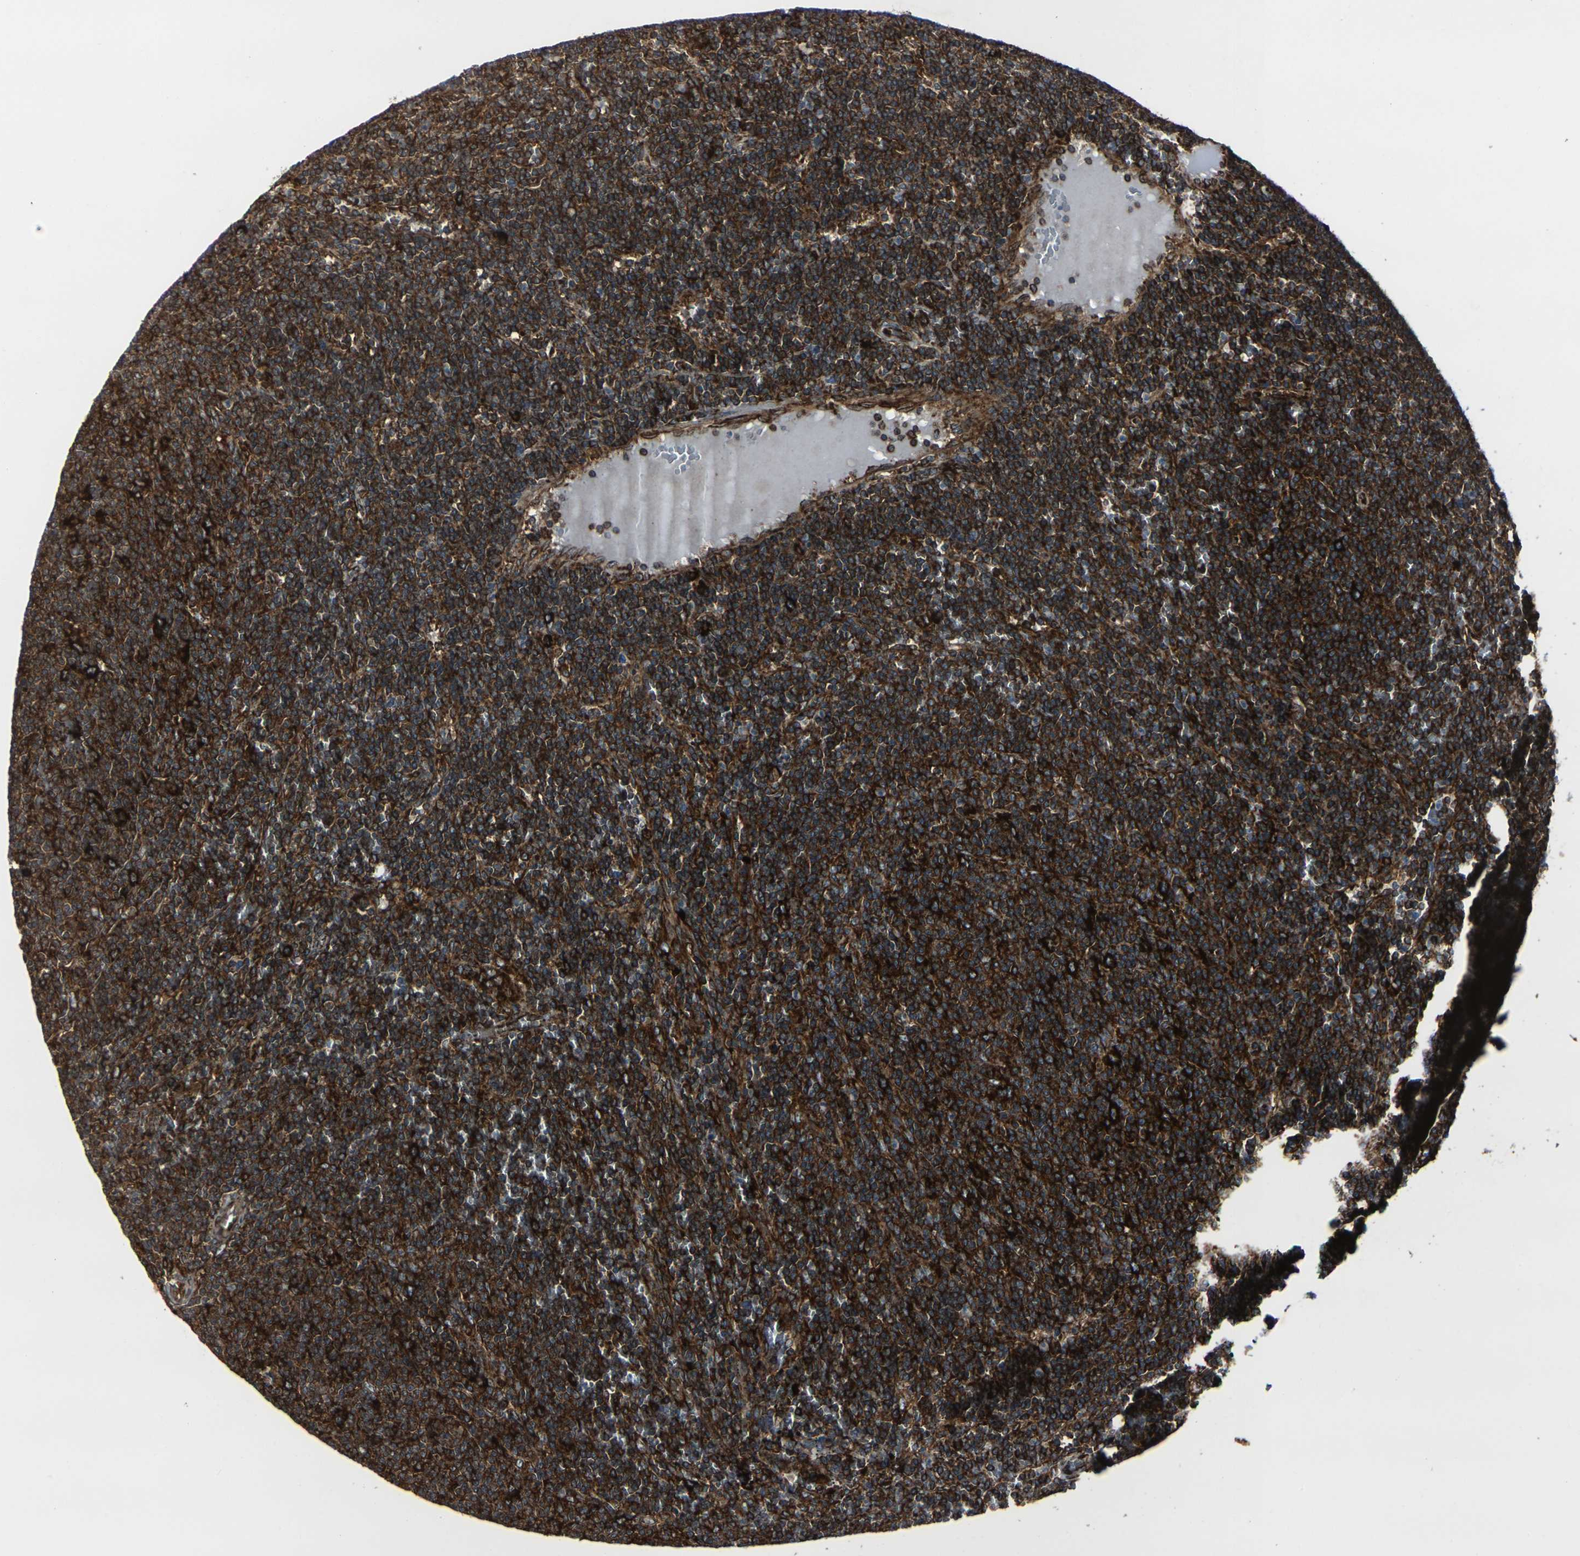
{"staining": {"intensity": "strong", "quantity": ">75%", "location": "cytoplasmic/membranous"}, "tissue": "lymphoma", "cell_type": "Tumor cells", "image_type": "cancer", "snomed": [{"axis": "morphology", "description": "Malignant lymphoma, non-Hodgkin's type, Low grade"}, {"axis": "topography", "description": "Spleen"}], "caption": "Immunohistochemical staining of human lymphoma demonstrates high levels of strong cytoplasmic/membranous protein expression in about >75% of tumor cells.", "gene": "MARCHF2", "patient": {"sex": "female", "age": 50}}